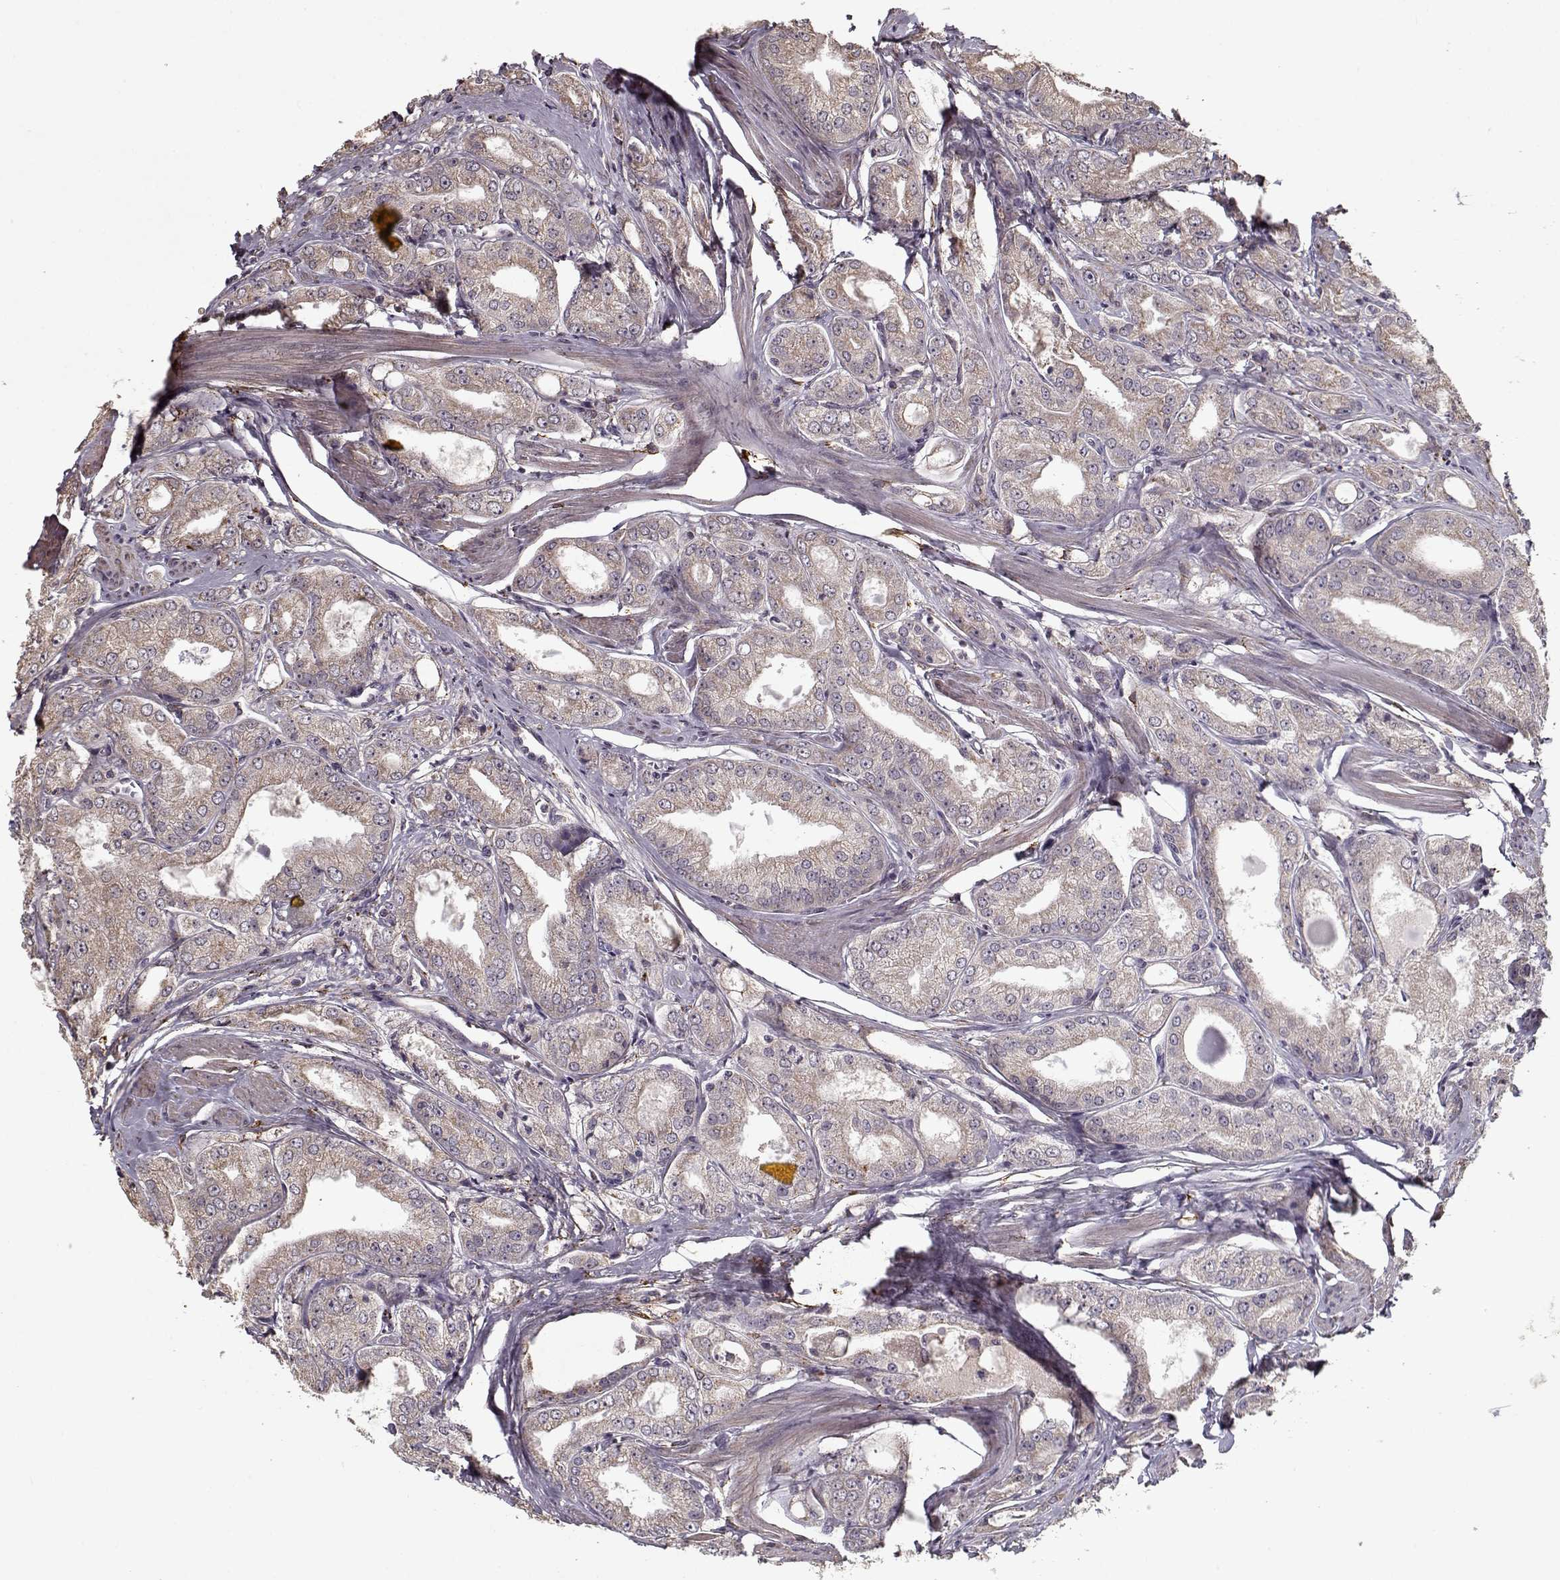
{"staining": {"intensity": "weak", "quantity": "25%-75%", "location": "cytoplasmic/membranous"}, "tissue": "prostate cancer", "cell_type": "Tumor cells", "image_type": "cancer", "snomed": [{"axis": "morphology", "description": "Adenocarcinoma, NOS"}, {"axis": "morphology", "description": "Adenocarcinoma, High grade"}, {"axis": "topography", "description": "Prostate"}], "caption": "Weak cytoplasmic/membranous expression is appreciated in about 25%-75% of tumor cells in prostate high-grade adenocarcinoma. (DAB (3,3'-diaminobenzidine) IHC with brightfield microscopy, high magnification).", "gene": "IMMP1L", "patient": {"sex": "male", "age": 70}}